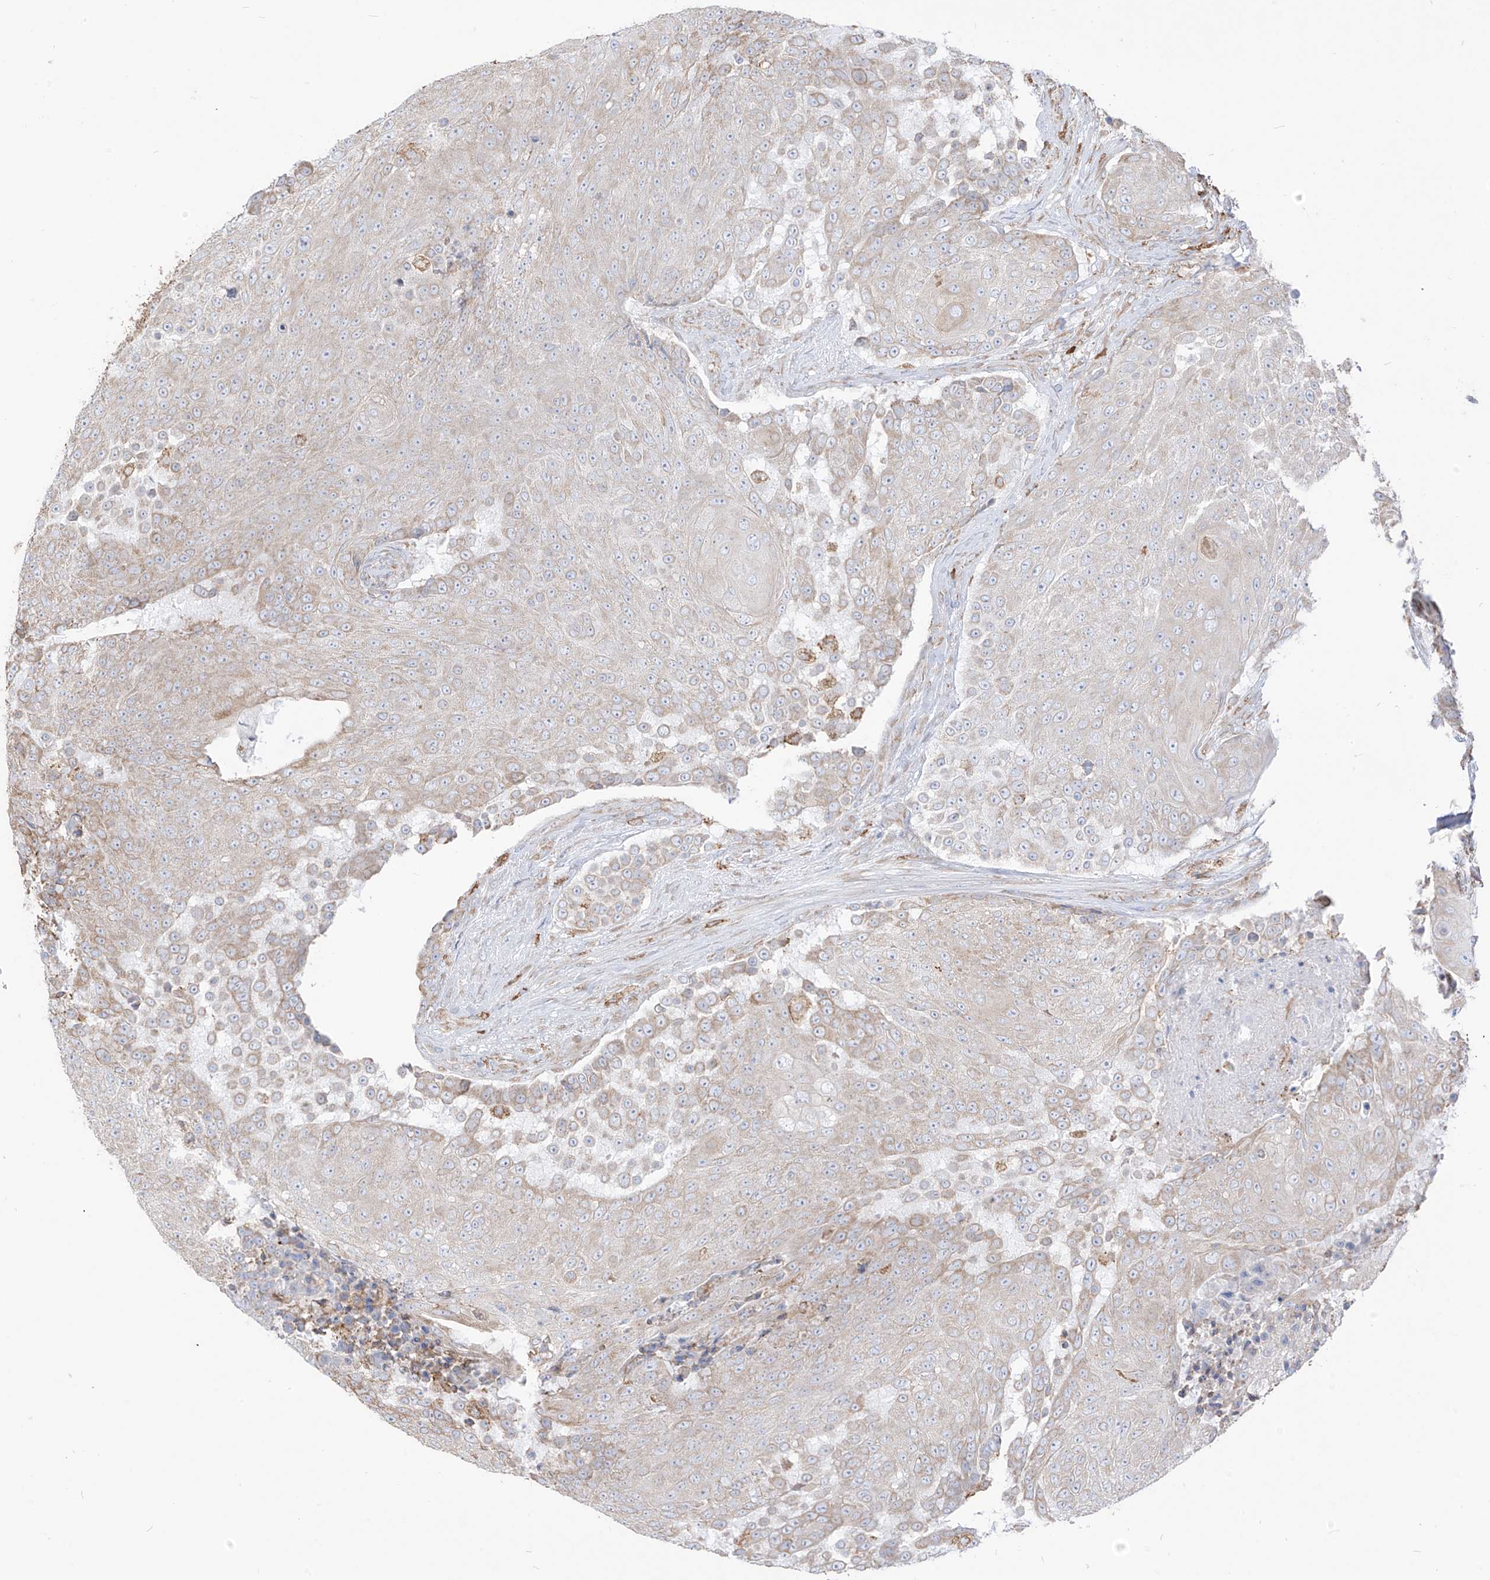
{"staining": {"intensity": "negative", "quantity": "none", "location": "none"}, "tissue": "urothelial cancer", "cell_type": "Tumor cells", "image_type": "cancer", "snomed": [{"axis": "morphology", "description": "Urothelial carcinoma, High grade"}, {"axis": "topography", "description": "Urinary bladder"}], "caption": "This is an immunohistochemistry (IHC) image of human high-grade urothelial carcinoma. There is no positivity in tumor cells.", "gene": "PDIA6", "patient": {"sex": "female", "age": 63}}